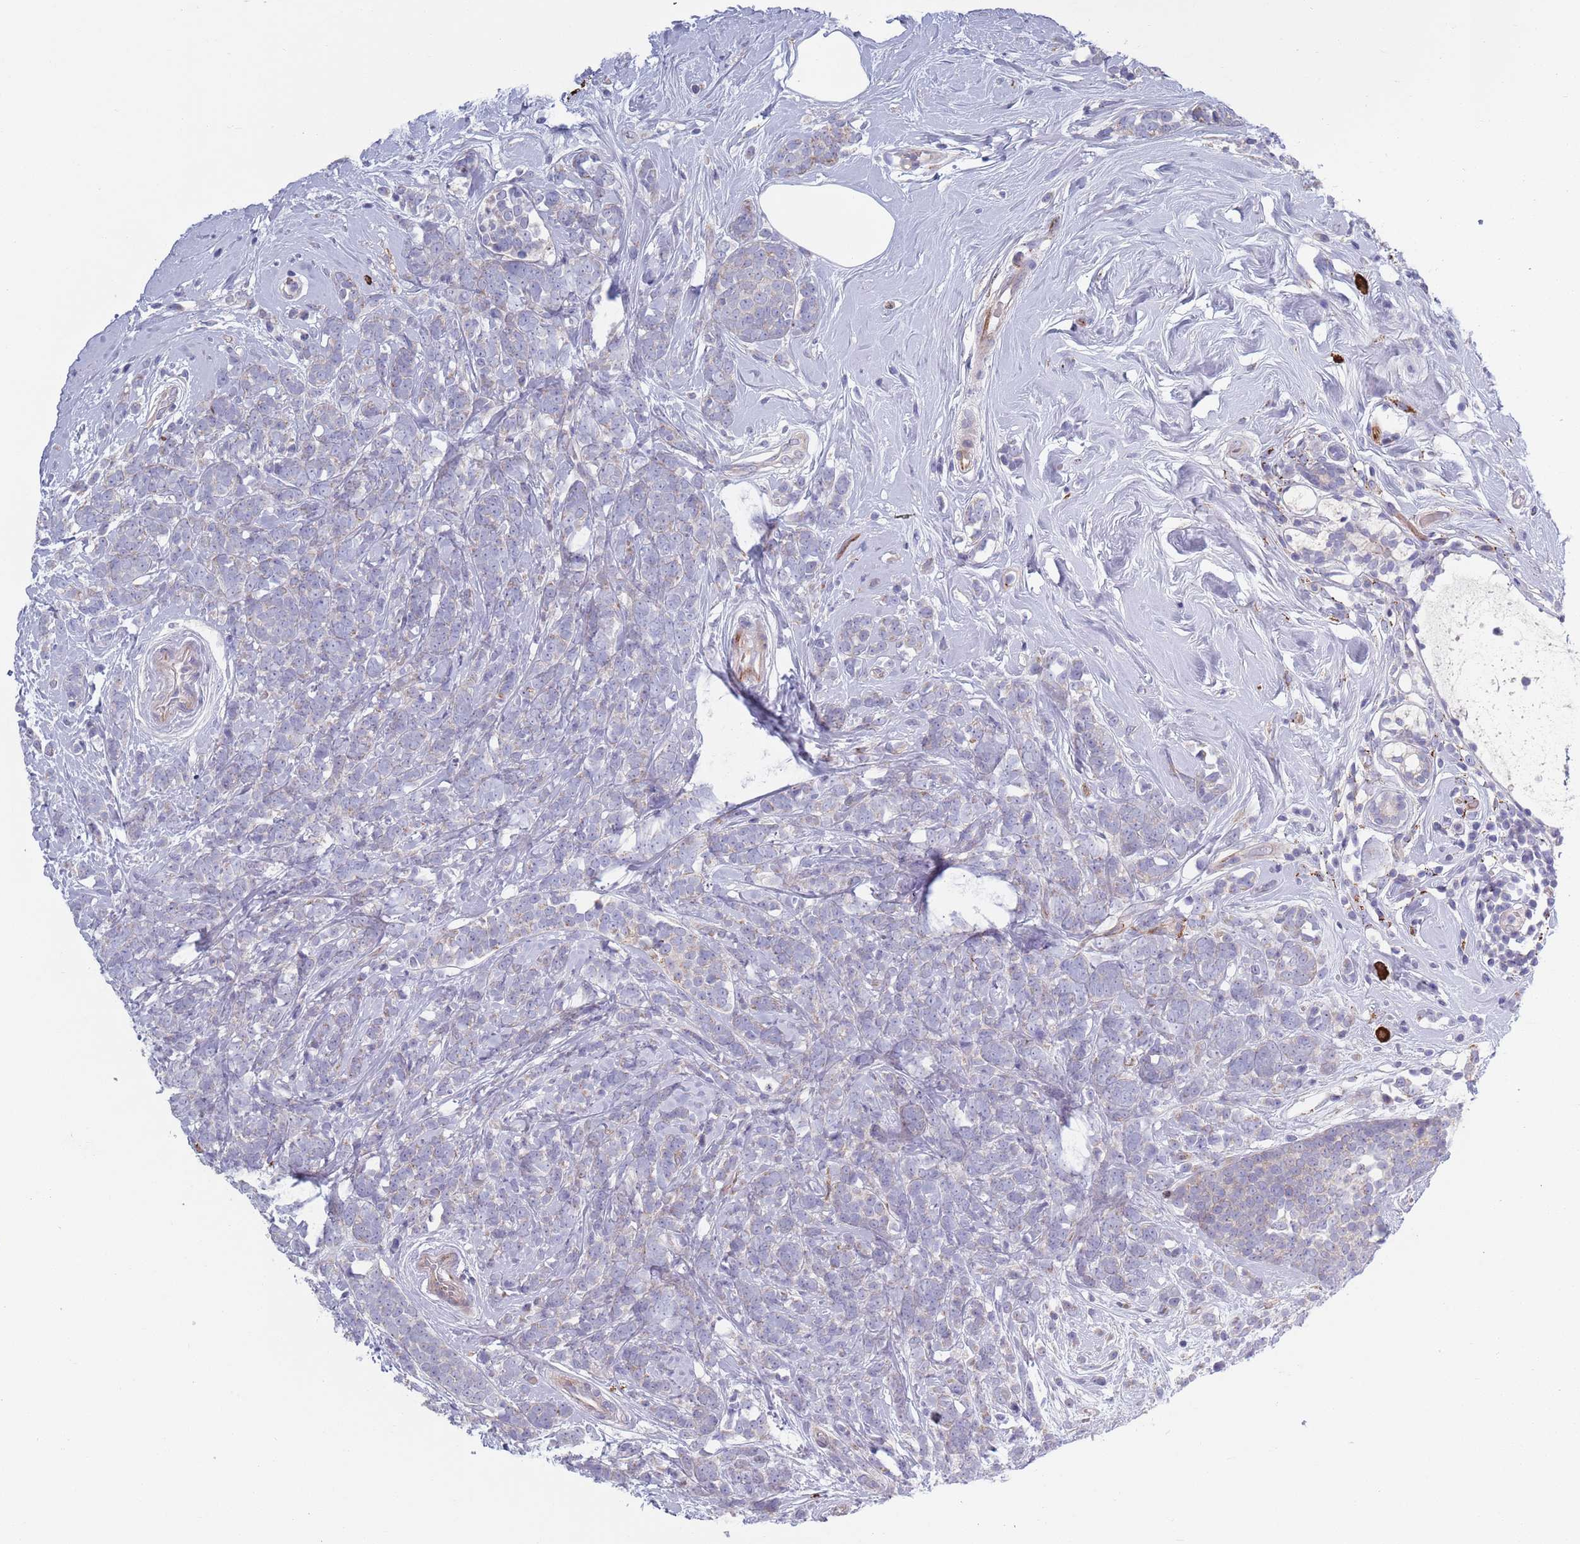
{"staining": {"intensity": "negative", "quantity": "none", "location": "none"}, "tissue": "breast cancer", "cell_type": "Tumor cells", "image_type": "cancer", "snomed": [{"axis": "morphology", "description": "Lobular carcinoma"}, {"axis": "topography", "description": "Breast"}], "caption": "A histopathology image of breast cancer (lobular carcinoma) stained for a protein exhibits no brown staining in tumor cells. (Stains: DAB IHC with hematoxylin counter stain, Microscopy: brightfield microscopy at high magnification).", "gene": "TYW1", "patient": {"sex": "female", "age": 58}}